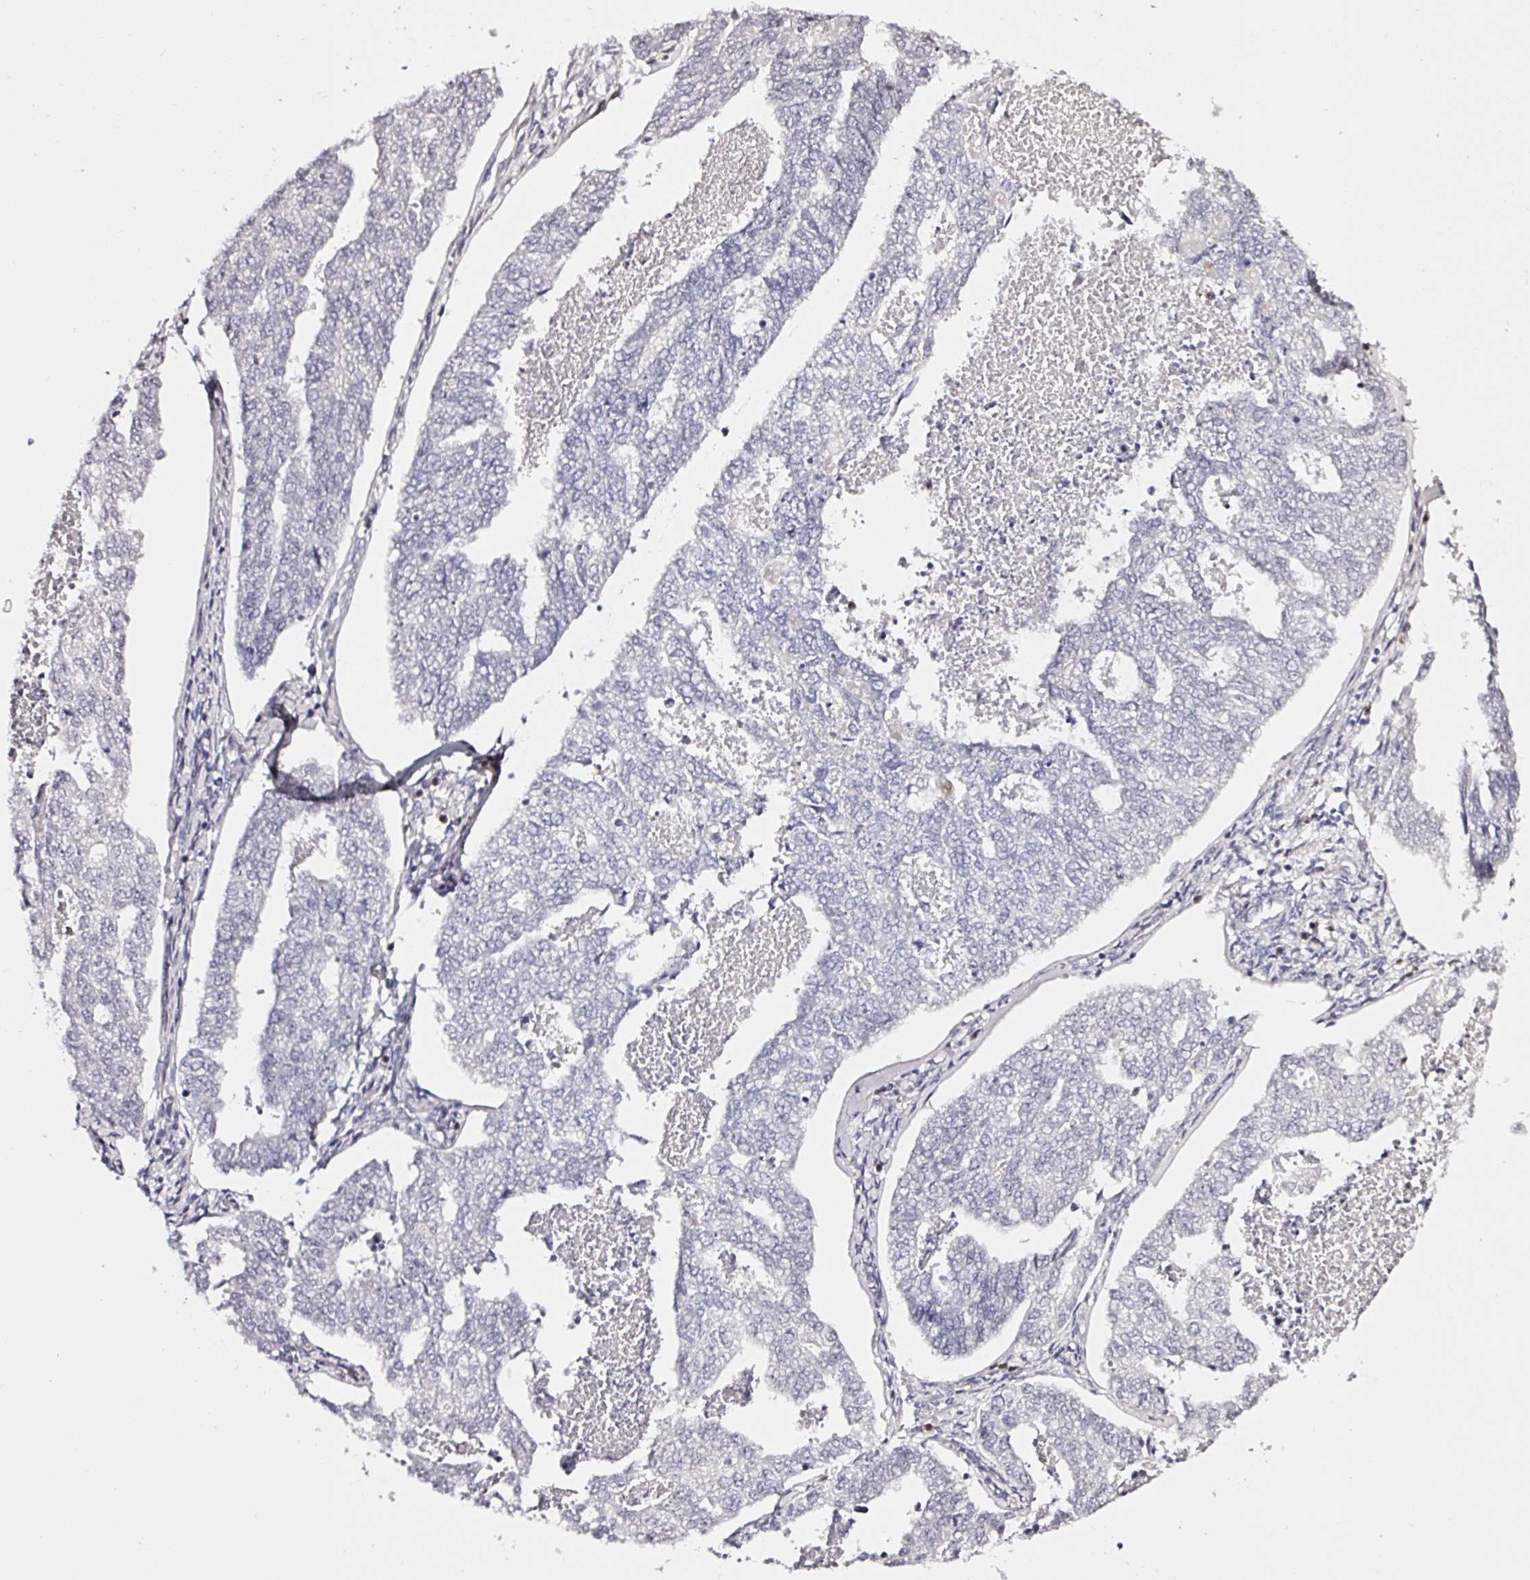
{"staining": {"intensity": "negative", "quantity": "none", "location": "none"}, "tissue": "endometrial cancer", "cell_type": "Tumor cells", "image_type": "cancer", "snomed": [{"axis": "morphology", "description": "Adenocarcinoma, NOS"}, {"axis": "topography", "description": "Endometrium"}], "caption": "Micrograph shows no significant protein staining in tumor cells of endometrial cancer.", "gene": "ACSBG2", "patient": {"sex": "female", "age": 73}}